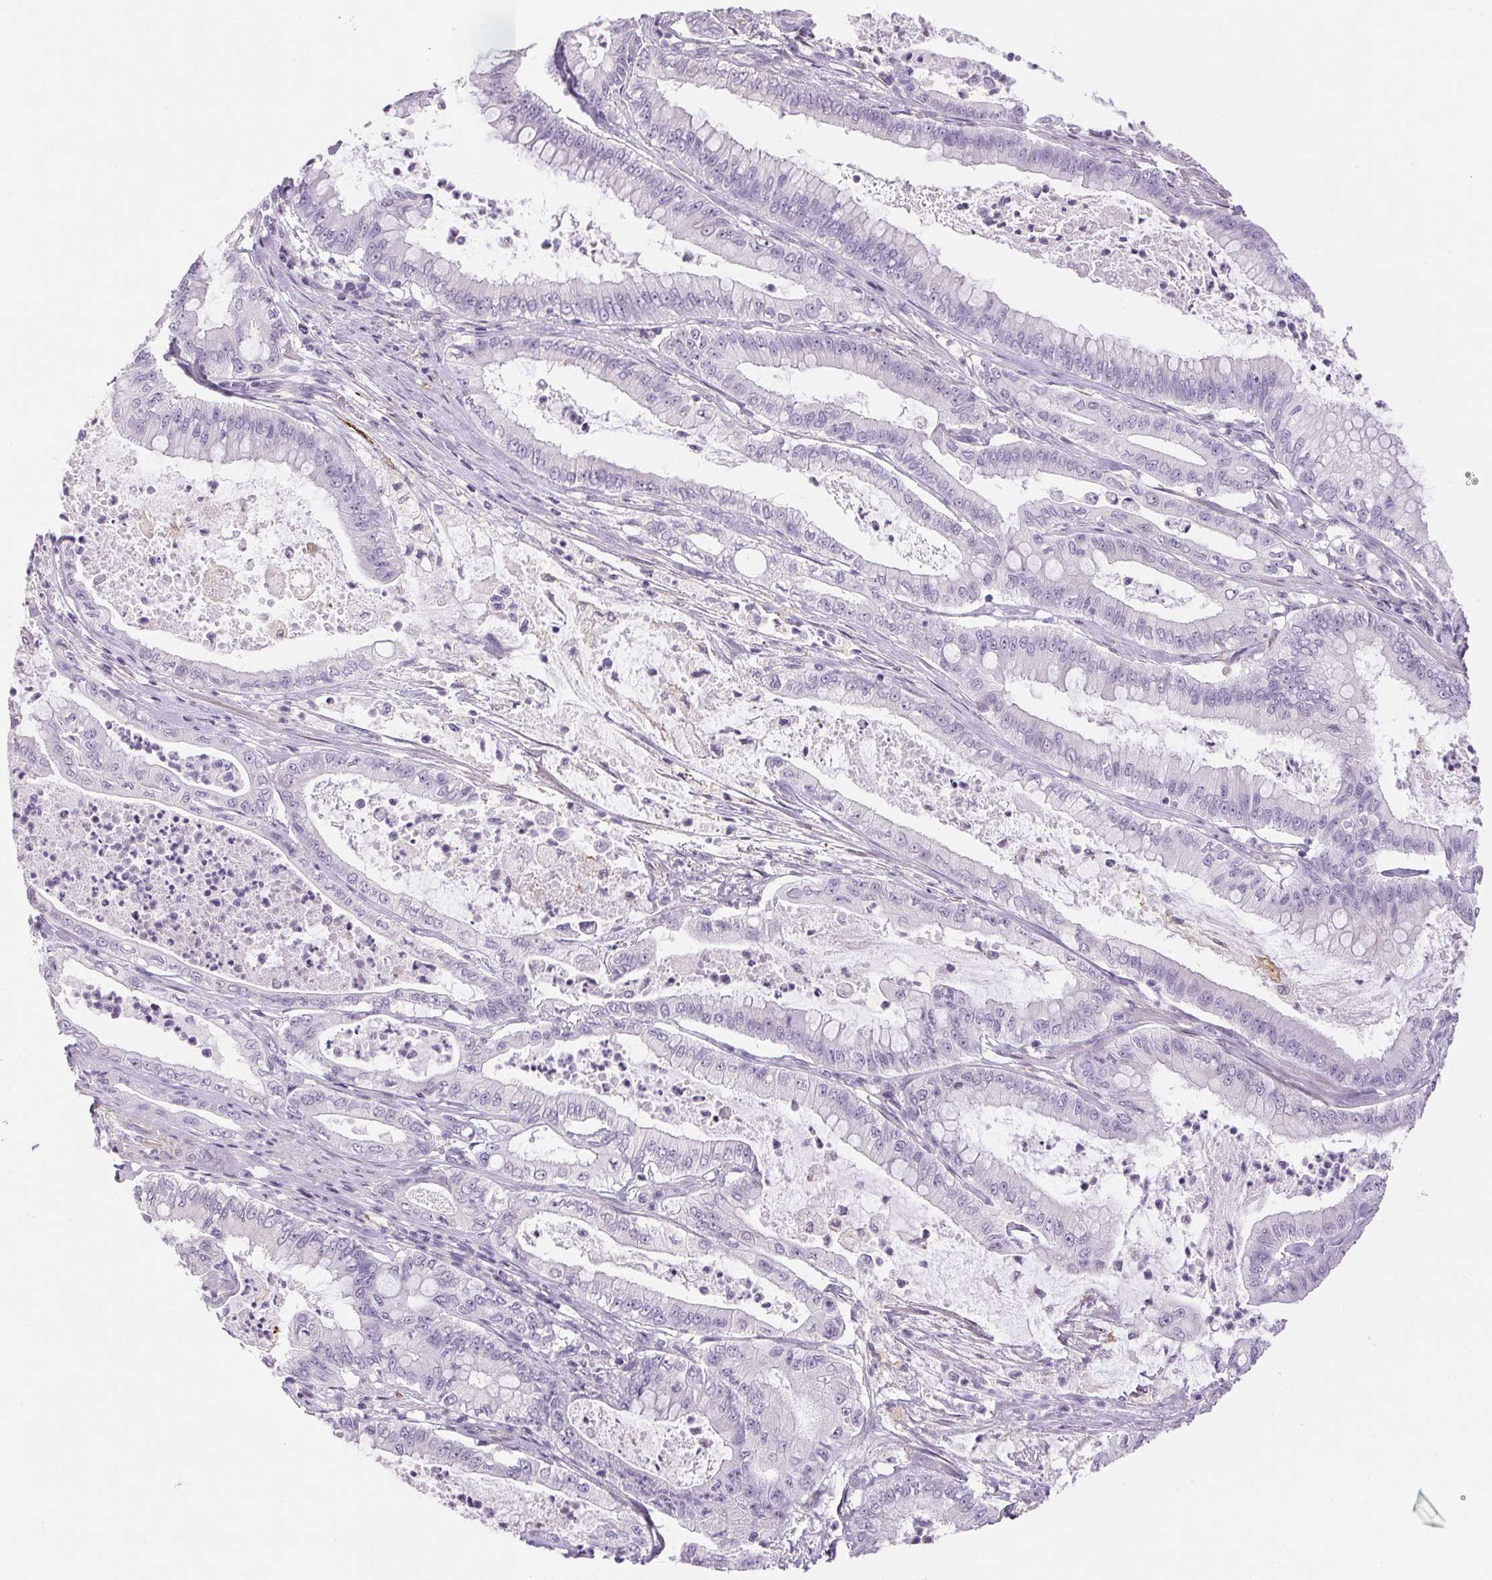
{"staining": {"intensity": "negative", "quantity": "none", "location": "none"}, "tissue": "pancreatic cancer", "cell_type": "Tumor cells", "image_type": "cancer", "snomed": [{"axis": "morphology", "description": "Adenocarcinoma, NOS"}, {"axis": "topography", "description": "Pancreas"}], "caption": "The image demonstrates no significant positivity in tumor cells of pancreatic cancer (adenocarcinoma).", "gene": "GYG2", "patient": {"sex": "male", "age": 71}}